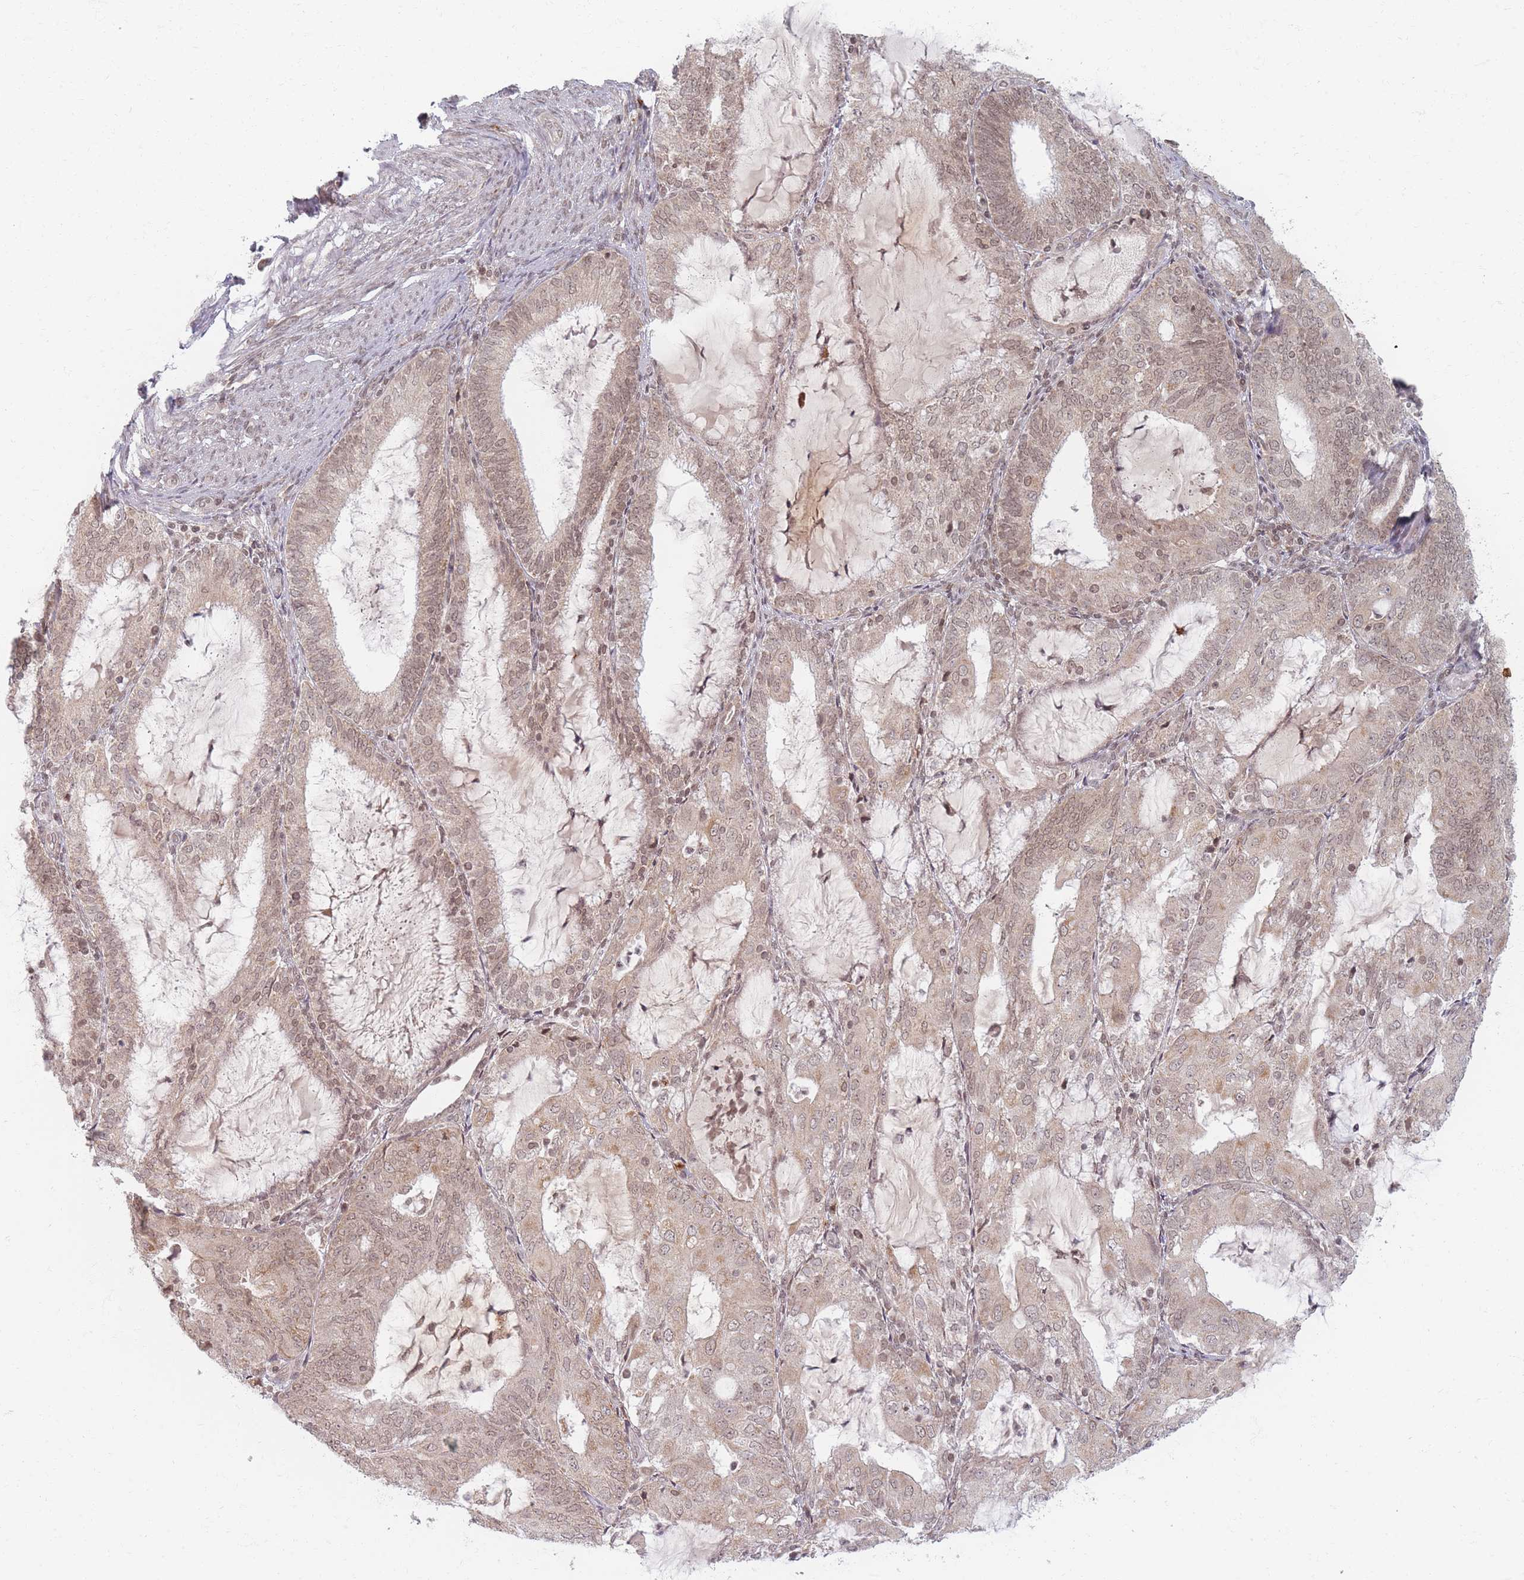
{"staining": {"intensity": "weak", "quantity": ">75%", "location": "cytoplasmic/membranous,nuclear"}, "tissue": "endometrial cancer", "cell_type": "Tumor cells", "image_type": "cancer", "snomed": [{"axis": "morphology", "description": "Adenocarcinoma, NOS"}, {"axis": "topography", "description": "Endometrium"}], "caption": "A brown stain labels weak cytoplasmic/membranous and nuclear positivity of a protein in endometrial adenocarcinoma tumor cells.", "gene": "SPATA45", "patient": {"sex": "female", "age": 81}}